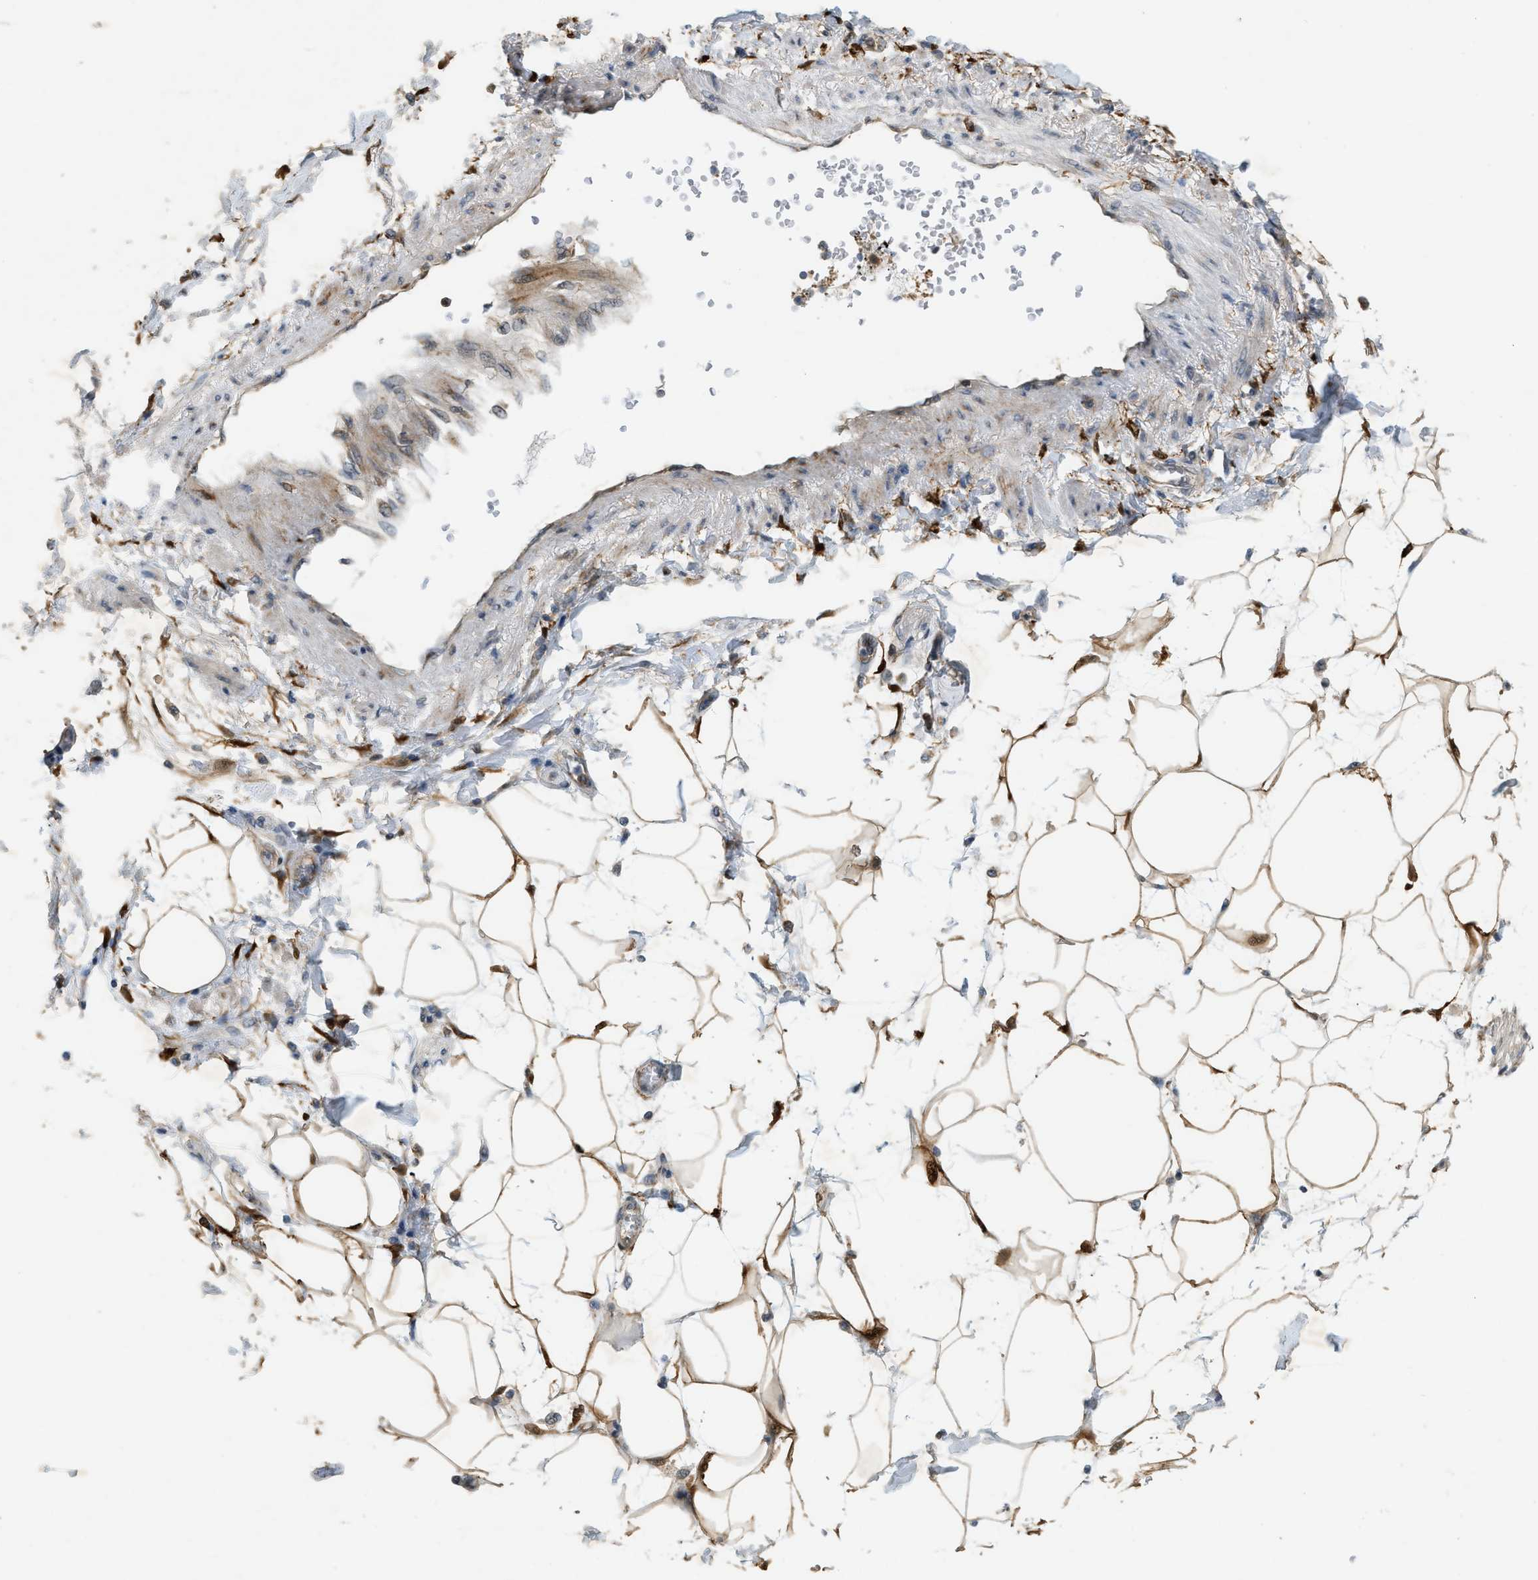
{"staining": {"intensity": "moderate", "quantity": ">75%", "location": "cytoplasmic/membranous"}, "tissue": "adipose tissue", "cell_type": "Adipocytes", "image_type": "normal", "snomed": [{"axis": "morphology", "description": "Normal tissue, NOS"}, {"axis": "morphology", "description": "Adenocarcinoma, NOS"}, {"axis": "topography", "description": "Duodenum"}, {"axis": "topography", "description": "Peripheral nerve tissue"}], "caption": "Immunohistochemistry (IHC) (DAB) staining of unremarkable adipose tissue exhibits moderate cytoplasmic/membranous protein staining in approximately >75% of adipocytes.", "gene": "PDCL3", "patient": {"sex": "female", "age": 60}}